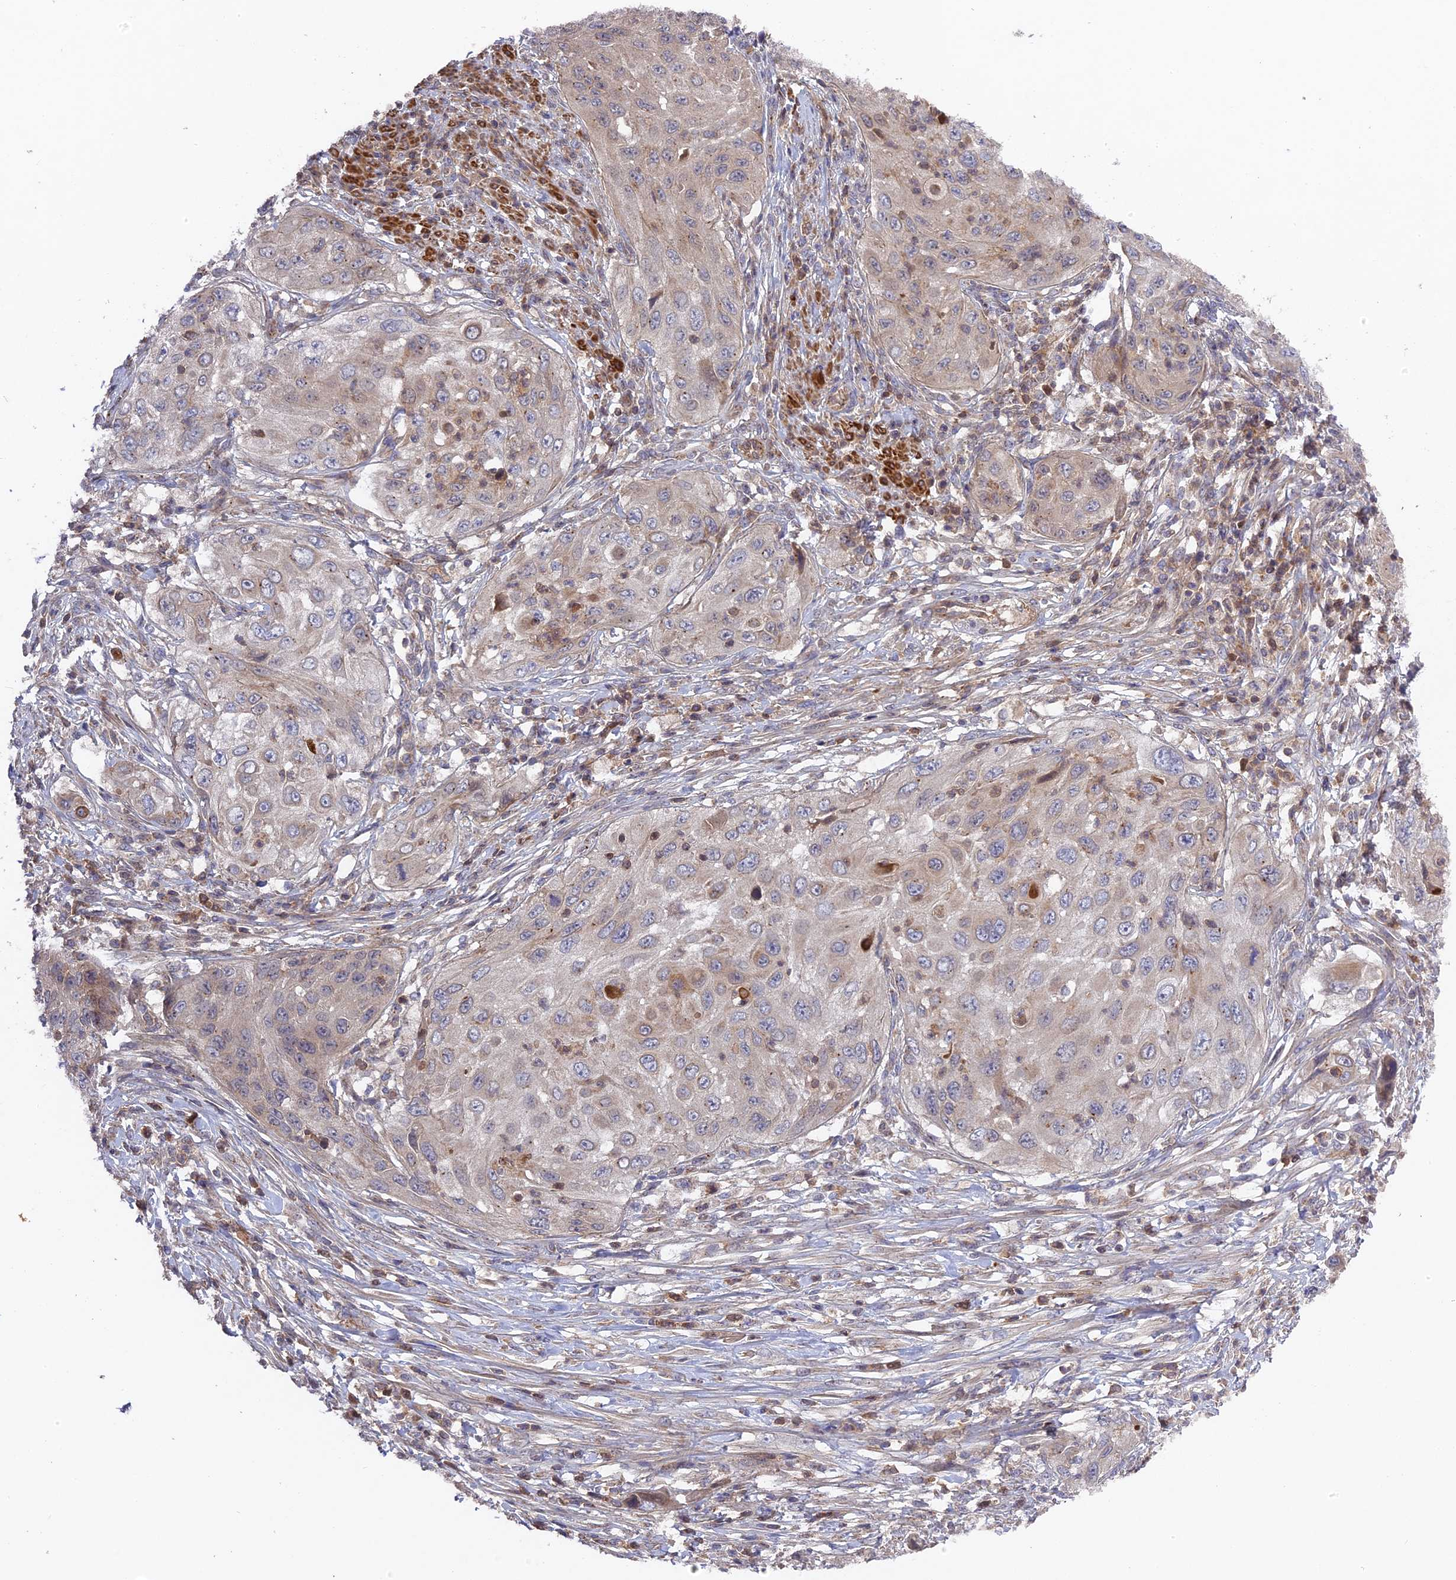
{"staining": {"intensity": "weak", "quantity": "<25%", "location": "cytoplasmic/membranous"}, "tissue": "cervical cancer", "cell_type": "Tumor cells", "image_type": "cancer", "snomed": [{"axis": "morphology", "description": "Squamous cell carcinoma, NOS"}, {"axis": "topography", "description": "Cervix"}], "caption": "Cervical cancer (squamous cell carcinoma) stained for a protein using IHC exhibits no staining tumor cells.", "gene": "RPIA", "patient": {"sex": "female", "age": 42}}